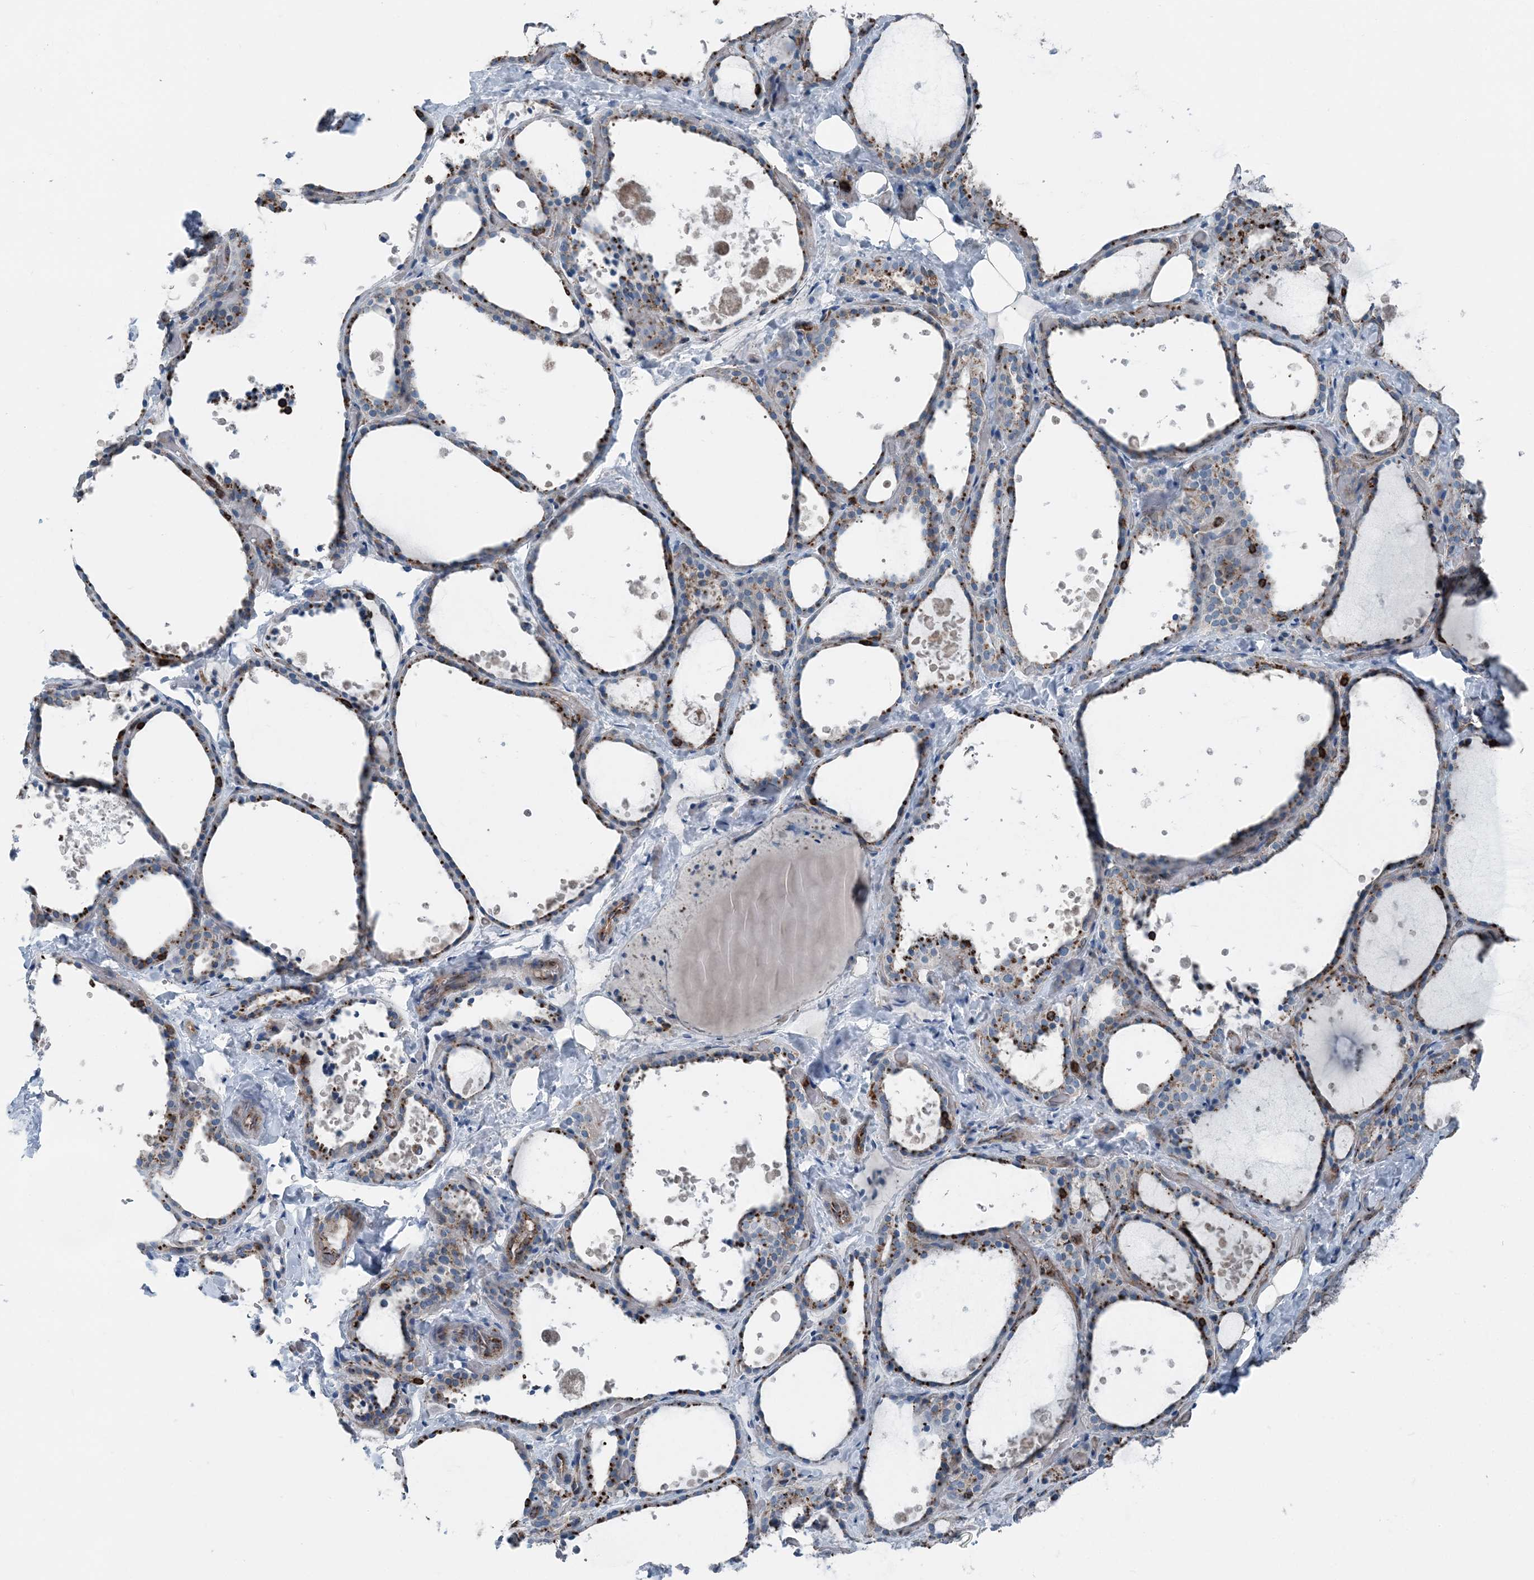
{"staining": {"intensity": "moderate", "quantity": ">75%", "location": "cytoplasmic/membranous"}, "tissue": "thyroid gland", "cell_type": "Glandular cells", "image_type": "normal", "snomed": [{"axis": "morphology", "description": "Normal tissue, NOS"}, {"axis": "topography", "description": "Thyroid gland"}], "caption": "About >75% of glandular cells in unremarkable human thyroid gland show moderate cytoplasmic/membranous protein positivity as visualized by brown immunohistochemical staining.", "gene": "CFL1", "patient": {"sex": "female", "age": 44}}